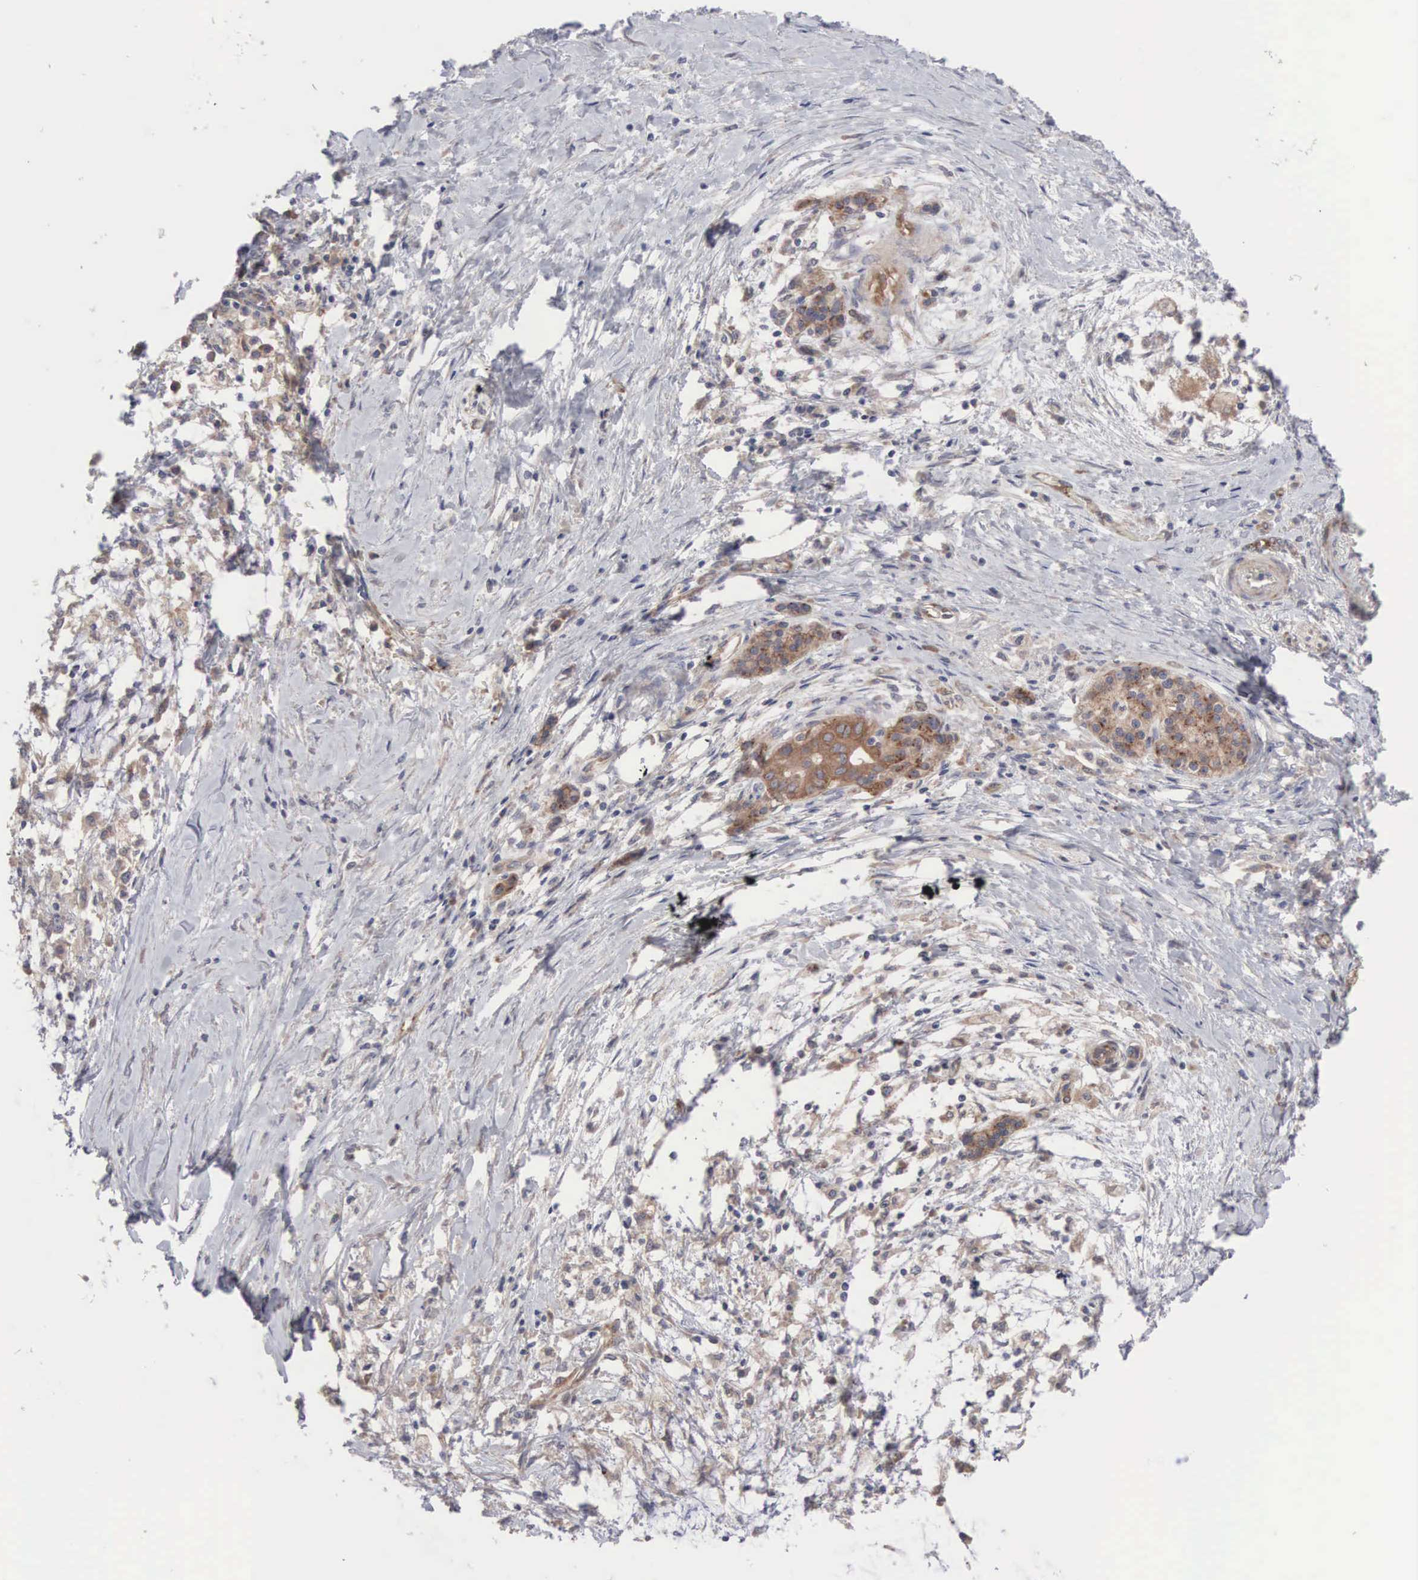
{"staining": {"intensity": "moderate", "quantity": ">75%", "location": "cytoplasmic/membranous"}, "tissue": "pancreatic cancer", "cell_type": "Tumor cells", "image_type": "cancer", "snomed": [{"axis": "morphology", "description": "Adenocarcinoma, NOS"}, {"axis": "topography", "description": "Pancreas"}], "caption": "Immunohistochemistry (DAB) staining of pancreatic cancer reveals moderate cytoplasmic/membranous protein positivity in approximately >75% of tumor cells. (DAB IHC, brown staining for protein, blue staining for nuclei).", "gene": "INF2", "patient": {"sex": "female", "age": 64}}